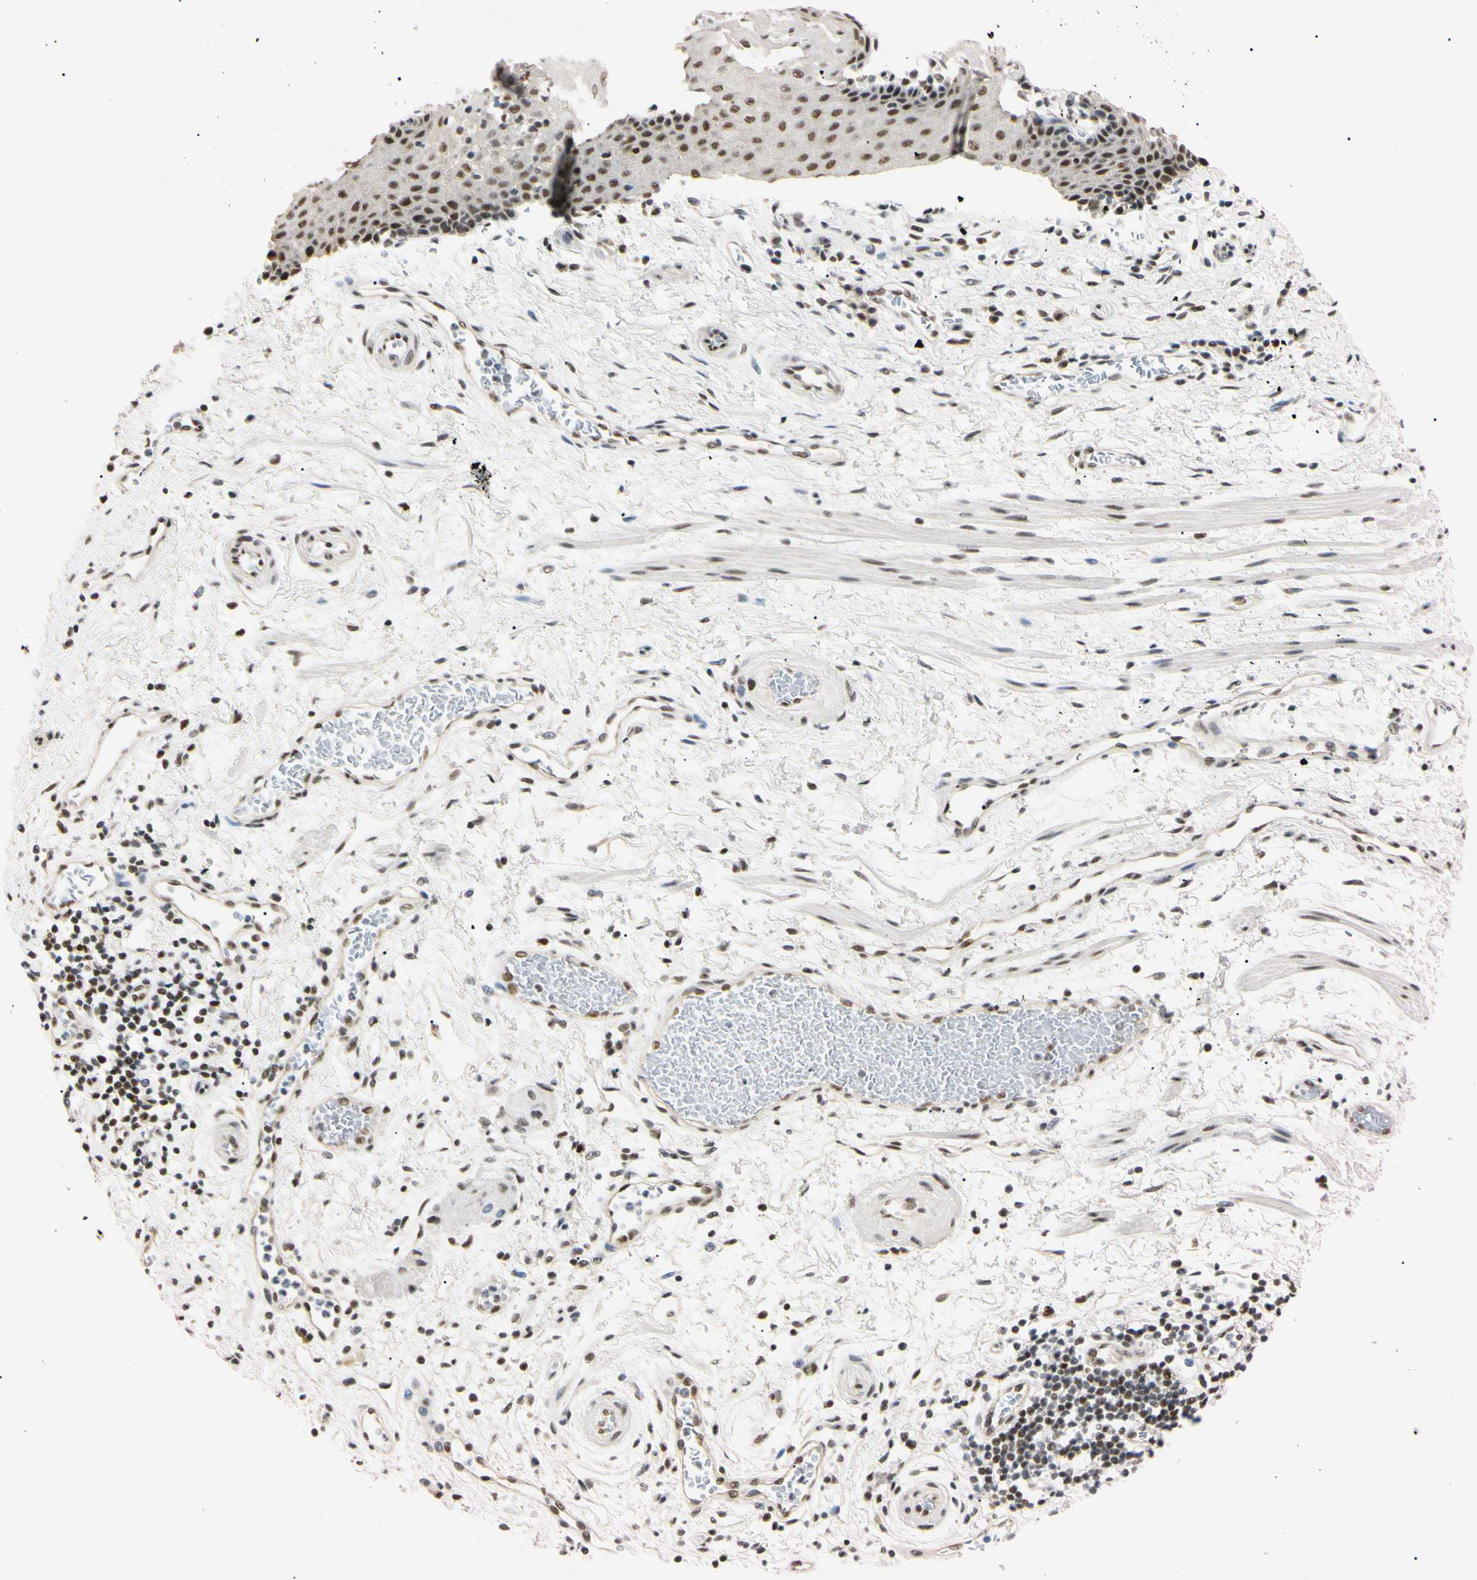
{"staining": {"intensity": "moderate", "quantity": "25%-75%", "location": "nuclear"}, "tissue": "esophagus", "cell_type": "Squamous epithelial cells", "image_type": "normal", "snomed": [{"axis": "morphology", "description": "Normal tissue, NOS"}, {"axis": "topography", "description": "Esophagus"}], "caption": "The immunohistochemical stain shows moderate nuclear expression in squamous epithelial cells of benign esophagus.", "gene": "ZNF134", "patient": {"sex": "male", "age": 54}}